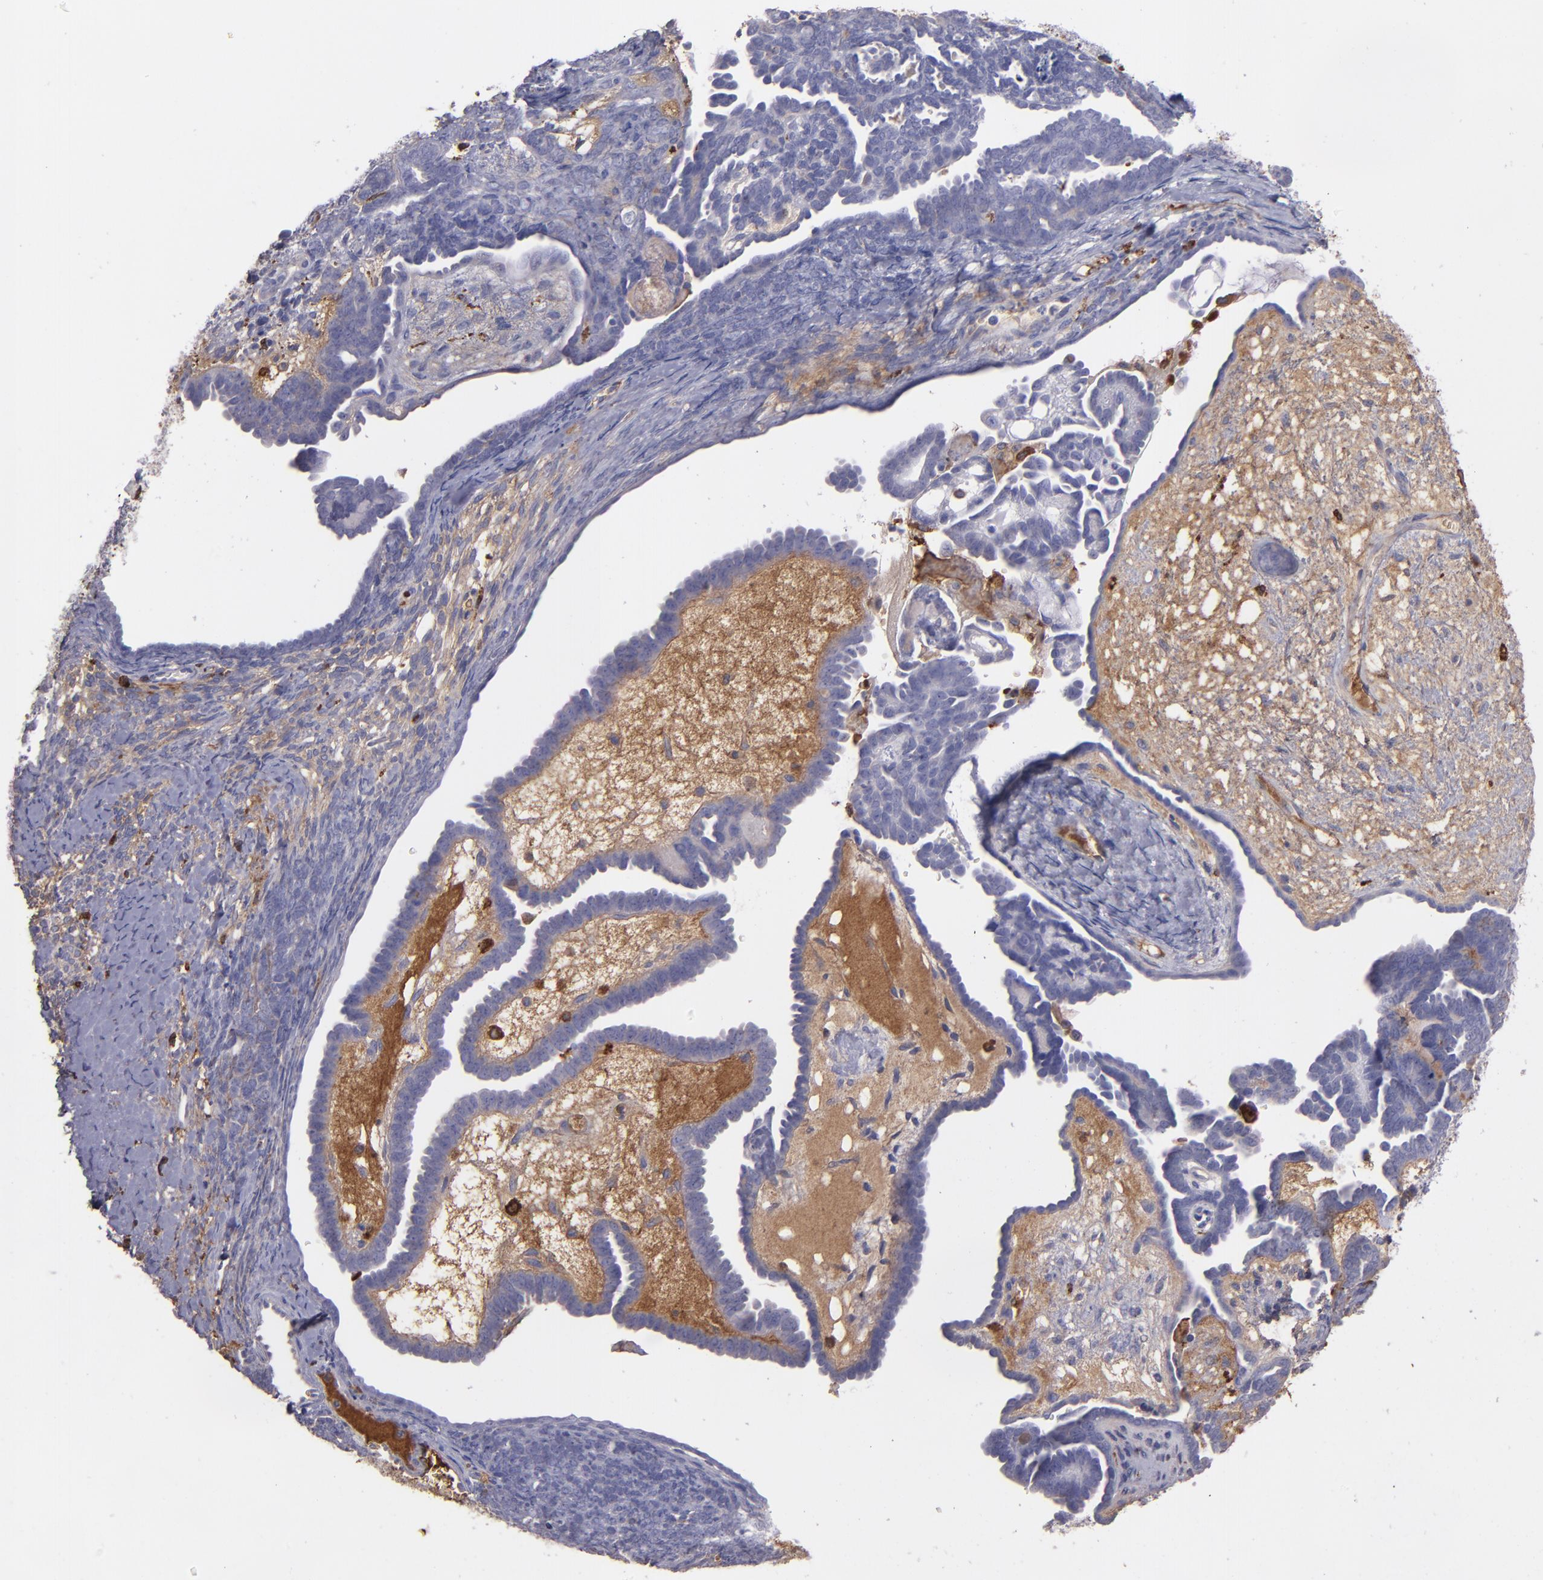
{"staining": {"intensity": "weak", "quantity": "<25%", "location": "cytoplasmic/membranous"}, "tissue": "endometrial cancer", "cell_type": "Tumor cells", "image_type": "cancer", "snomed": [{"axis": "morphology", "description": "Neoplasm, malignant, NOS"}, {"axis": "topography", "description": "Endometrium"}], "caption": "Immunohistochemistry histopathology image of neoplastic tissue: human endometrial cancer stained with DAB demonstrates no significant protein staining in tumor cells.", "gene": "C1QA", "patient": {"sex": "female", "age": 74}}